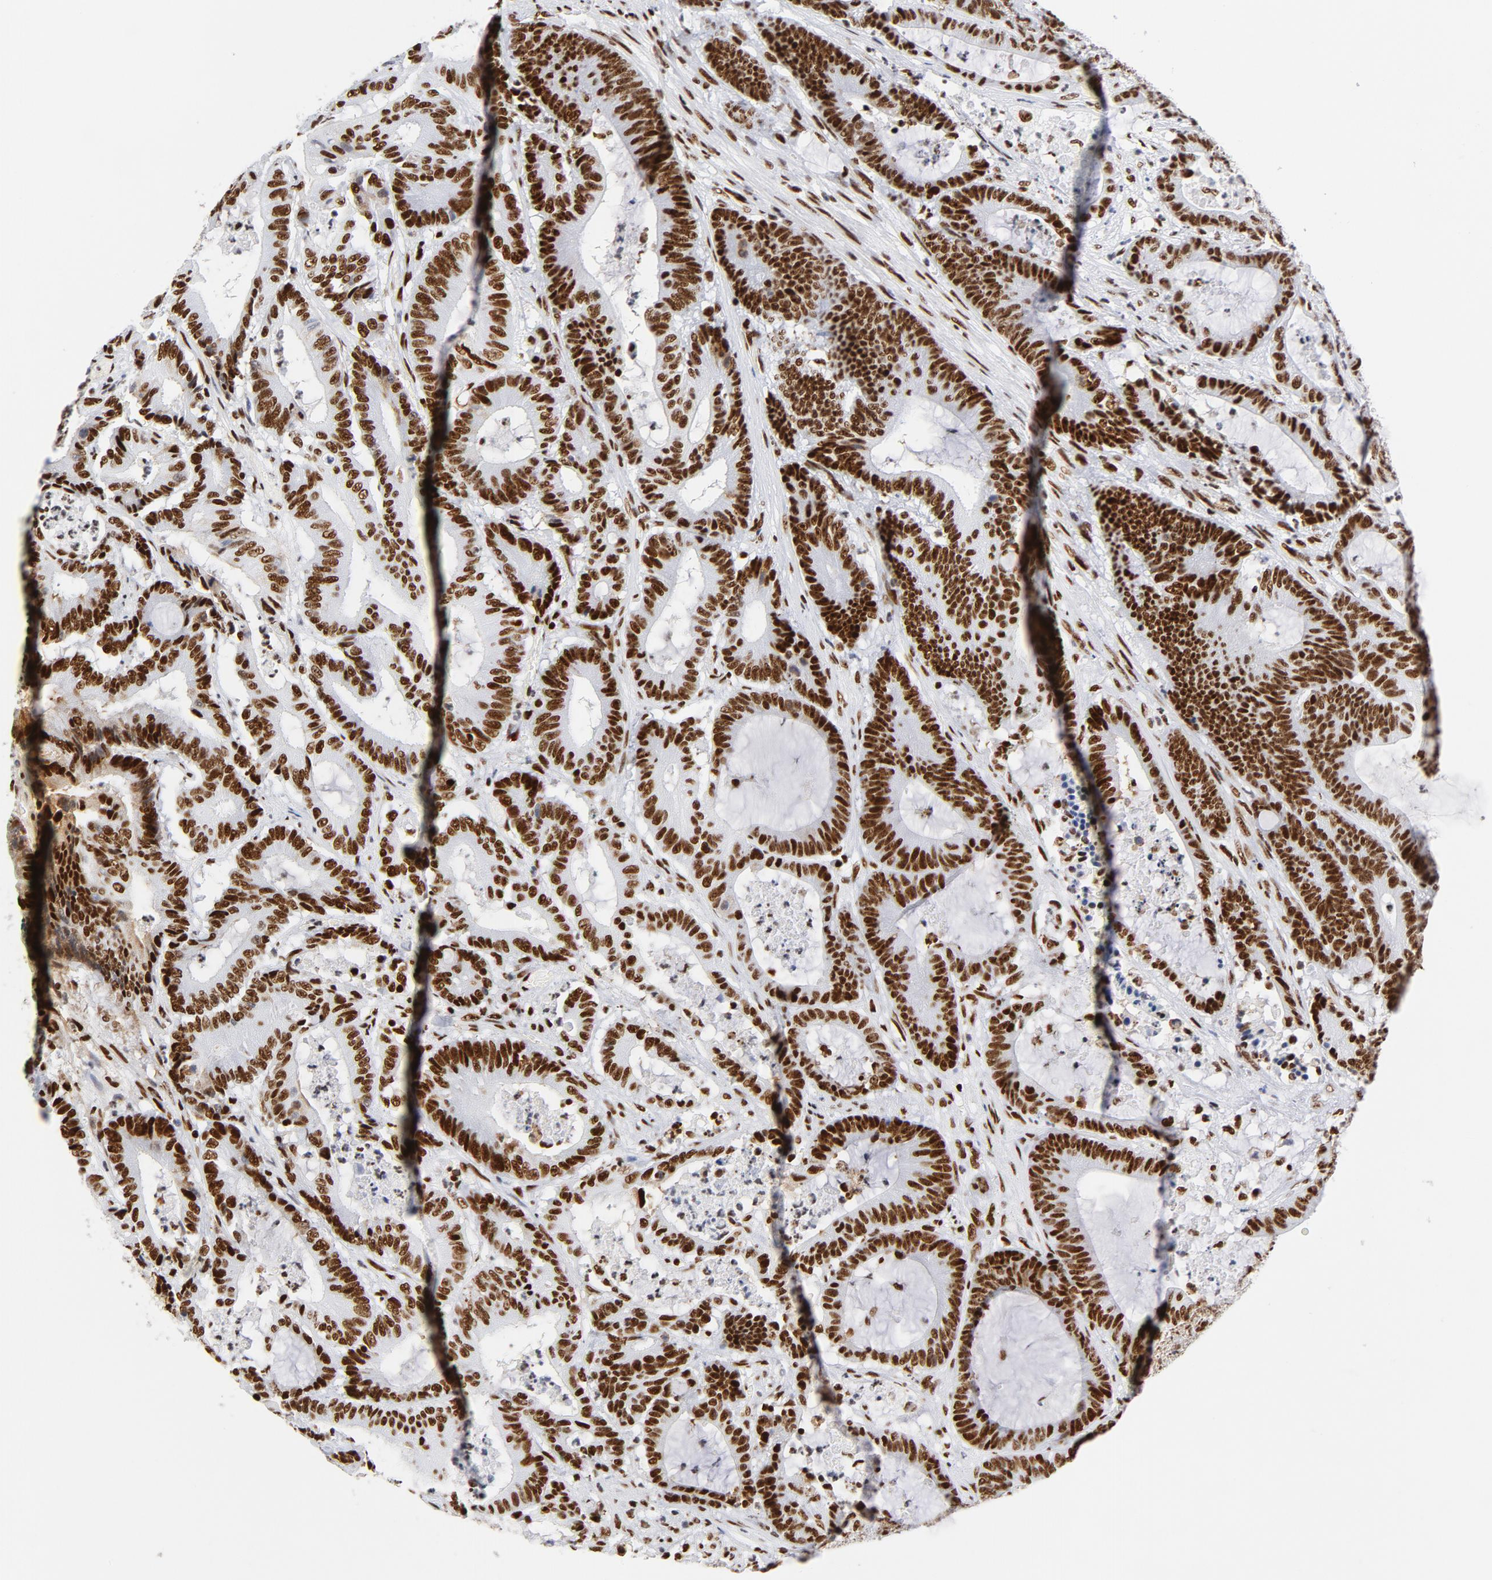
{"staining": {"intensity": "strong", "quantity": ">75%", "location": "nuclear"}, "tissue": "colorectal cancer", "cell_type": "Tumor cells", "image_type": "cancer", "snomed": [{"axis": "morphology", "description": "Adenocarcinoma, NOS"}, {"axis": "topography", "description": "Colon"}], "caption": "Tumor cells show high levels of strong nuclear expression in about >75% of cells in human colorectal adenocarcinoma.", "gene": "XRCC5", "patient": {"sex": "female", "age": 84}}